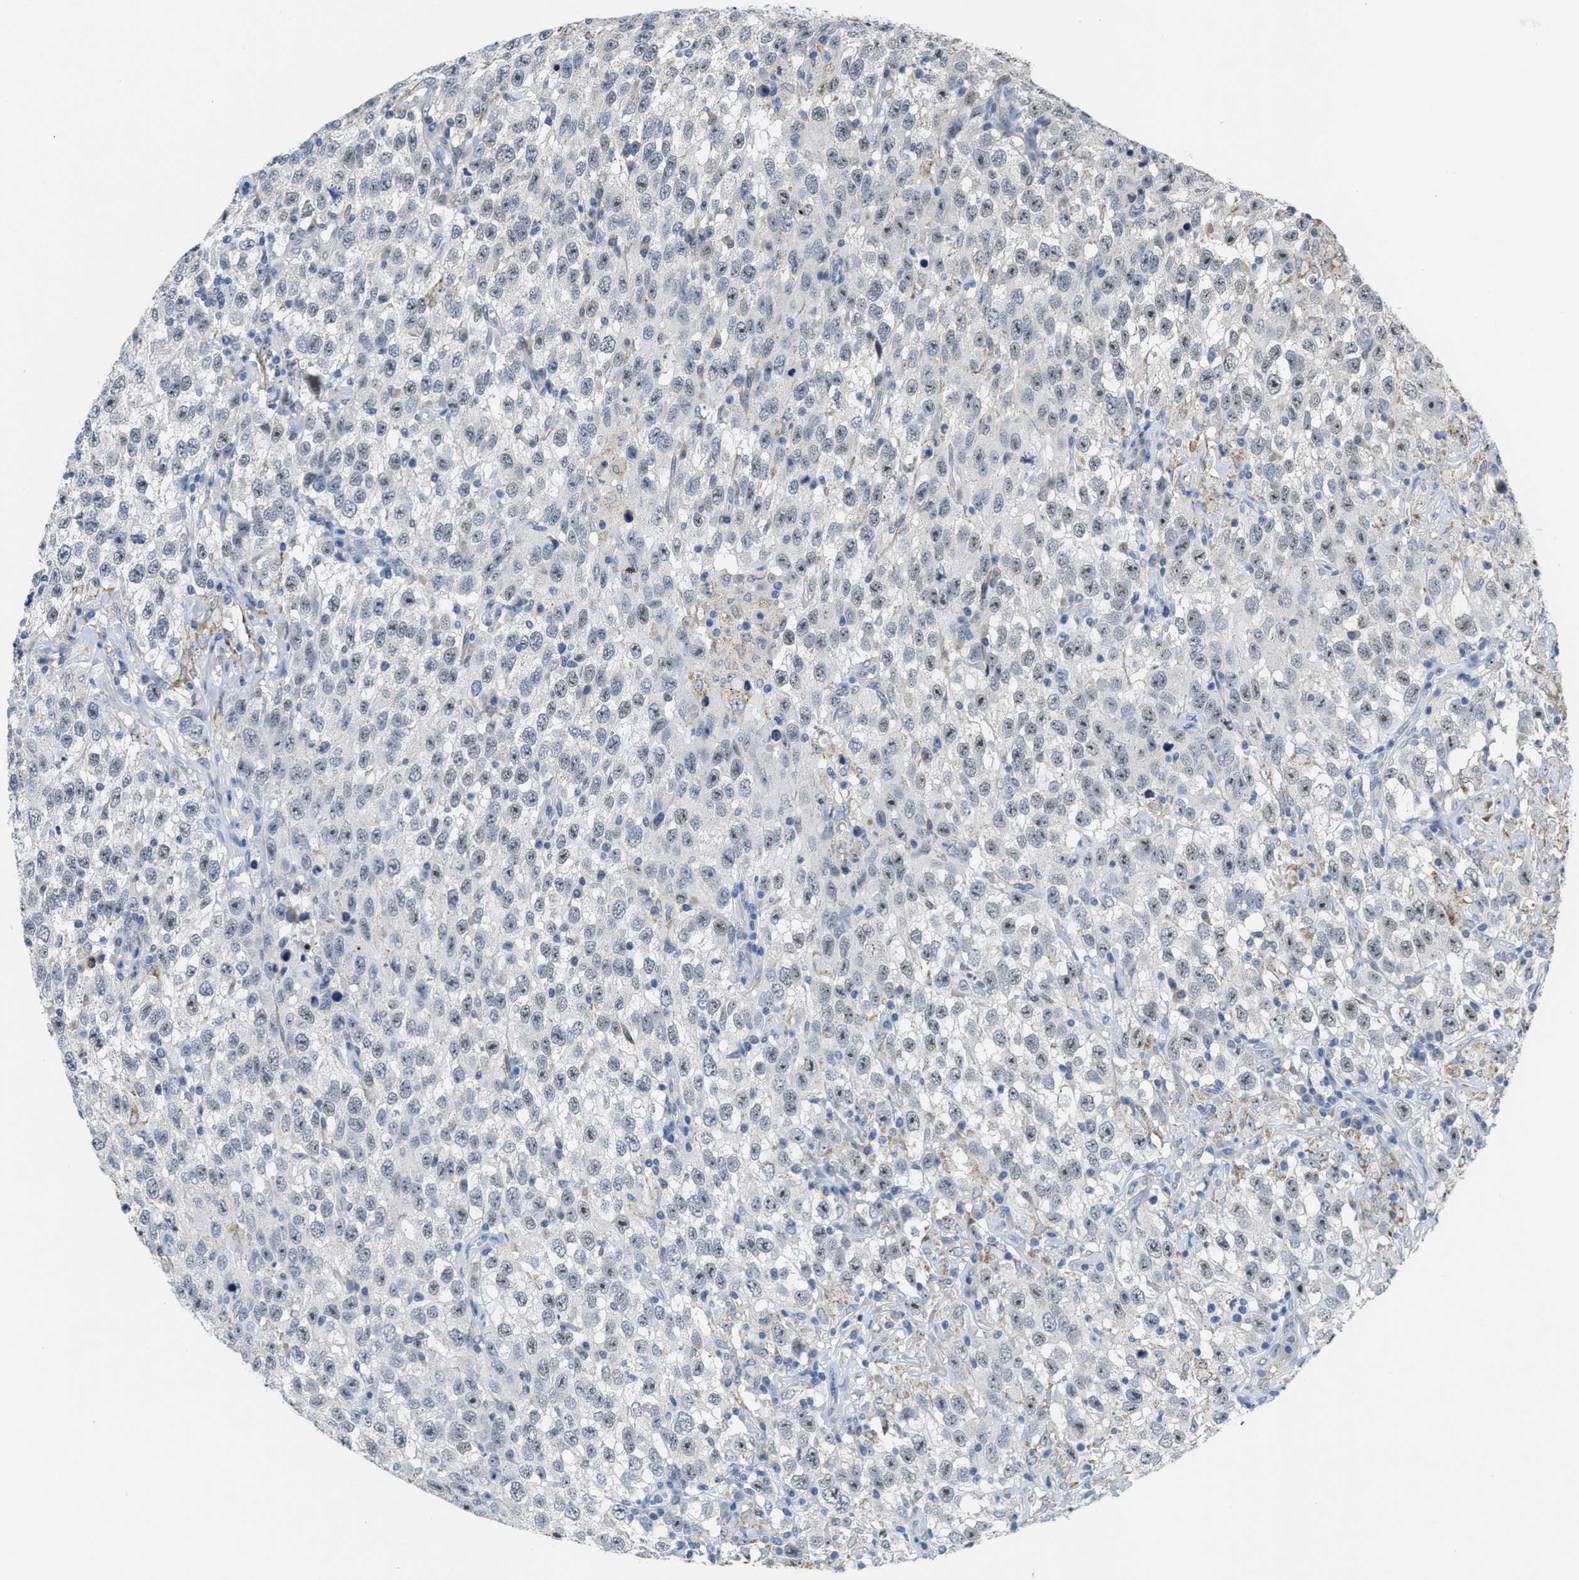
{"staining": {"intensity": "weak", "quantity": "25%-75%", "location": "nuclear"}, "tissue": "testis cancer", "cell_type": "Tumor cells", "image_type": "cancer", "snomed": [{"axis": "morphology", "description": "Seminoma, NOS"}, {"axis": "topography", "description": "Testis"}], "caption": "IHC image of testis cancer (seminoma) stained for a protein (brown), which demonstrates low levels of weak nuclear expression in approximately 25%-75% of tumor cells.", "gene": "ZNF783", "patient": {"sex": "male", "age": 41}}